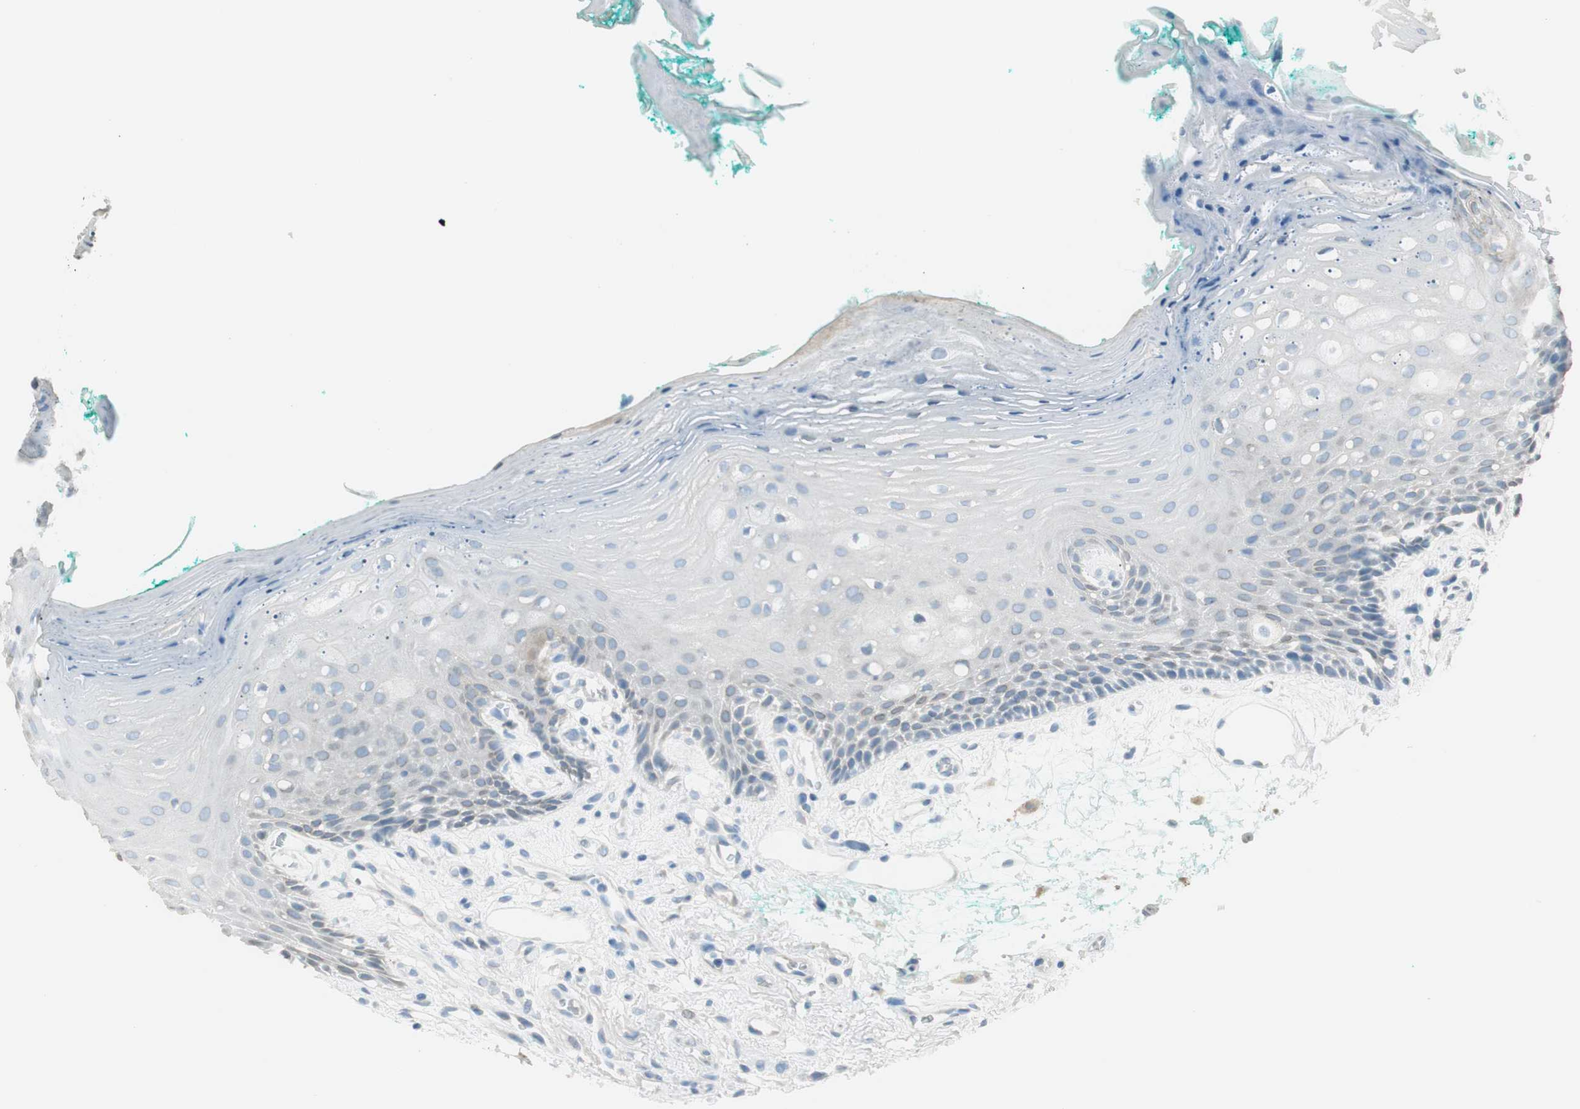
{"staining": {"intensity": "negative", "quantity": "none", "location": "none"}, "tissue": "oral mucosa", "cell_type": "Squamous epithelial cells", "image_type": "normal", "snomed": [{"axis": "morphology", "description": "Normal tissue, NOS"}, {"axis": "topography", "description": "Skeletal muscle"}, {"axis": "topography", "description": "Oral tissue"}, {"axis": "topography", "description": "Peripheral nerve tissue"}], "caption": "This photomicrograph is of benign oral mucosa stained with IHC to label a protein in brown with the nuclei are counter-stained blue. There is no staining in squamous epithelial cells.", "gene": "TMEM260", "patient": {"sex": "female", "age": 84}}